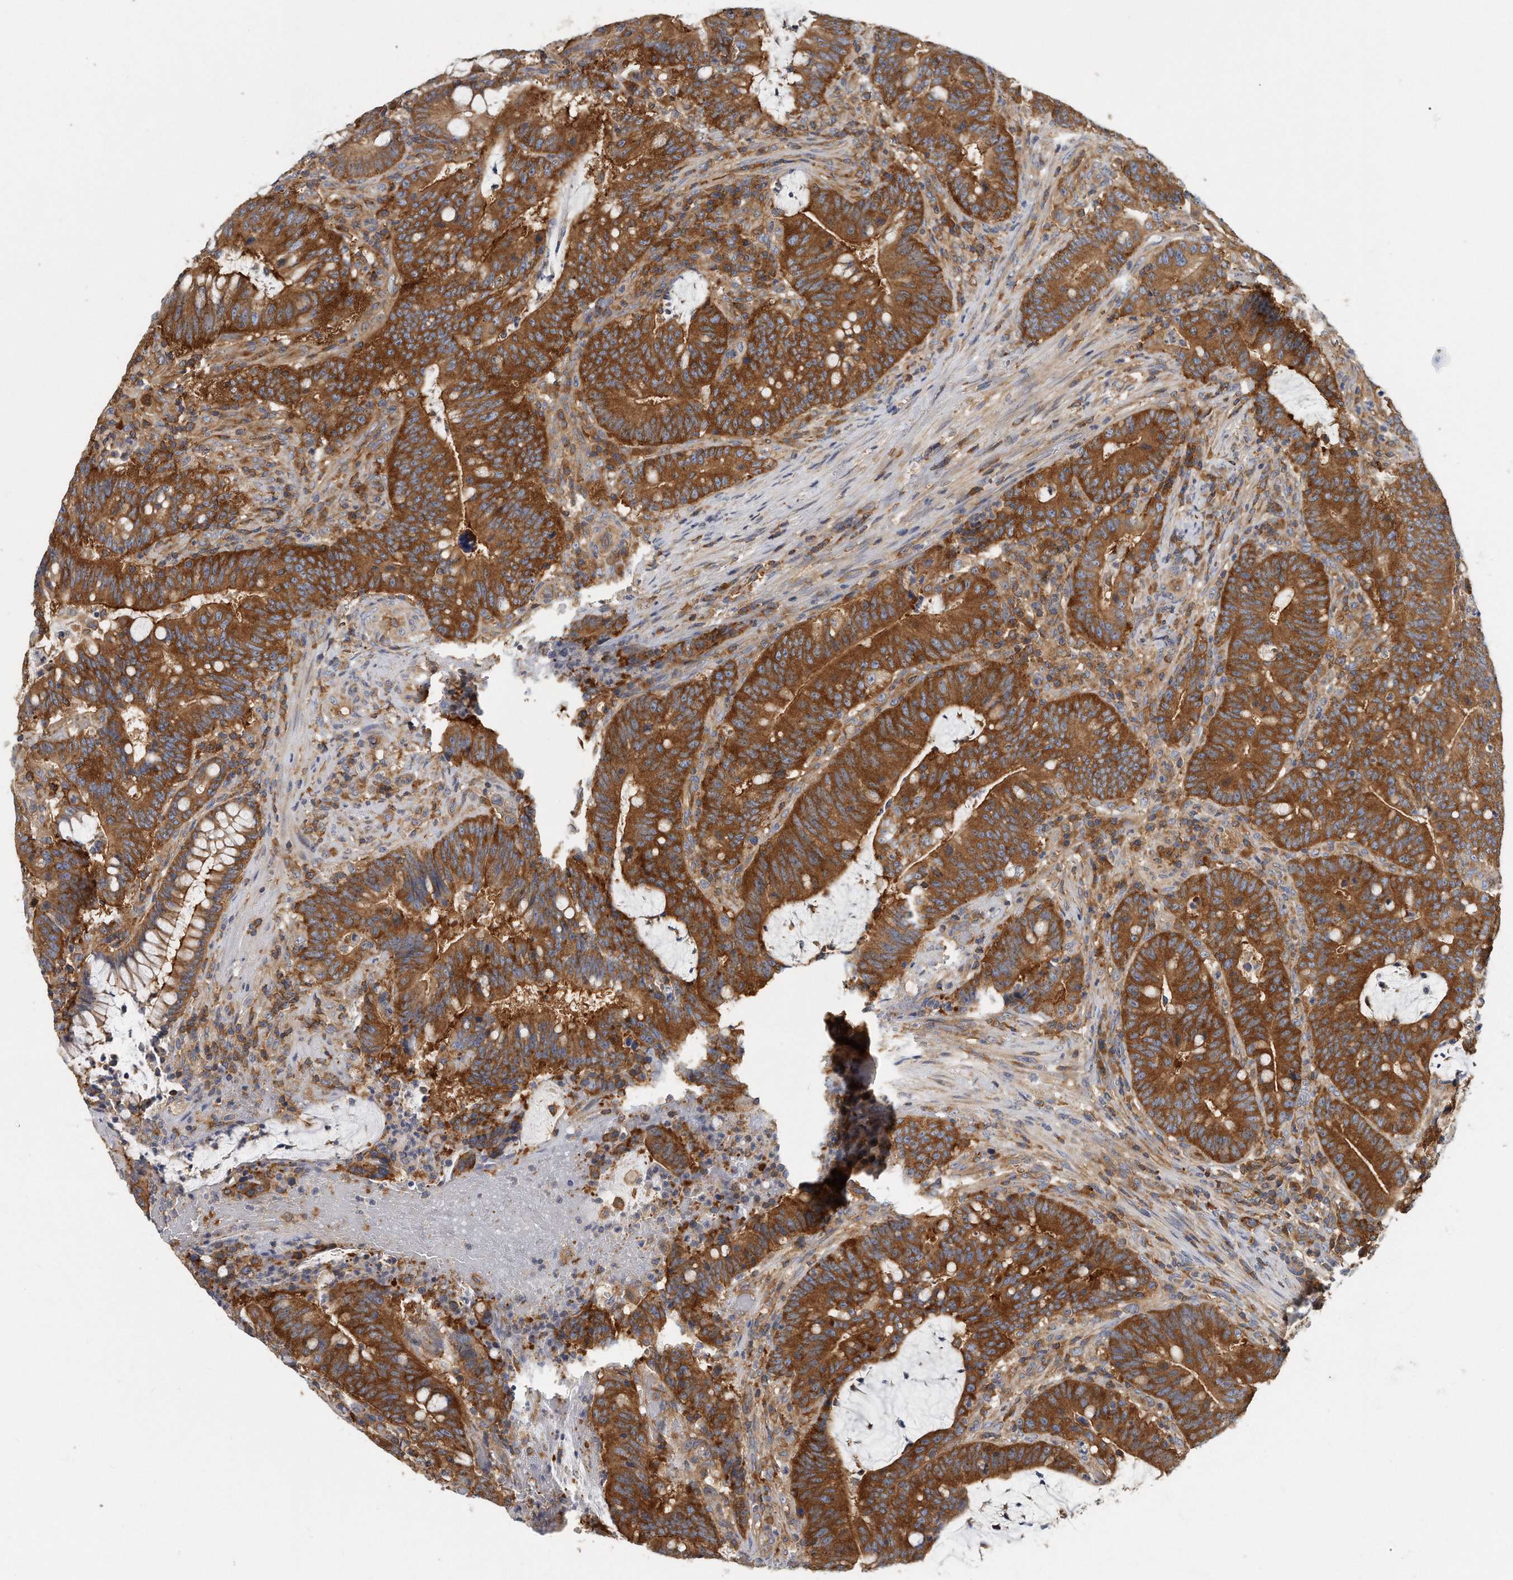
{"staining": {"intensity": "strong", "quantity": ">75%", "location": "cytoplasmic/membranous"}, "tissue": "colorectal cancer", "cell_type": "Tumor cells", "image_type": "cancer", "snomed": [{"axis": "morphology", "description": "Adenocarcinoma, NOS"}, {"axis": "topography", "description": "Colon"}], "caption": "Protein expression analysis of colorectal adenocarcinoma exhibits strong cytoplasmic/membranous staining in about >75% of tumor cells. (DAB IHC with brightfield microscopy, high magnification).", "gene": "EIF3I", "patient": {"sex": "female", "age": 66}}